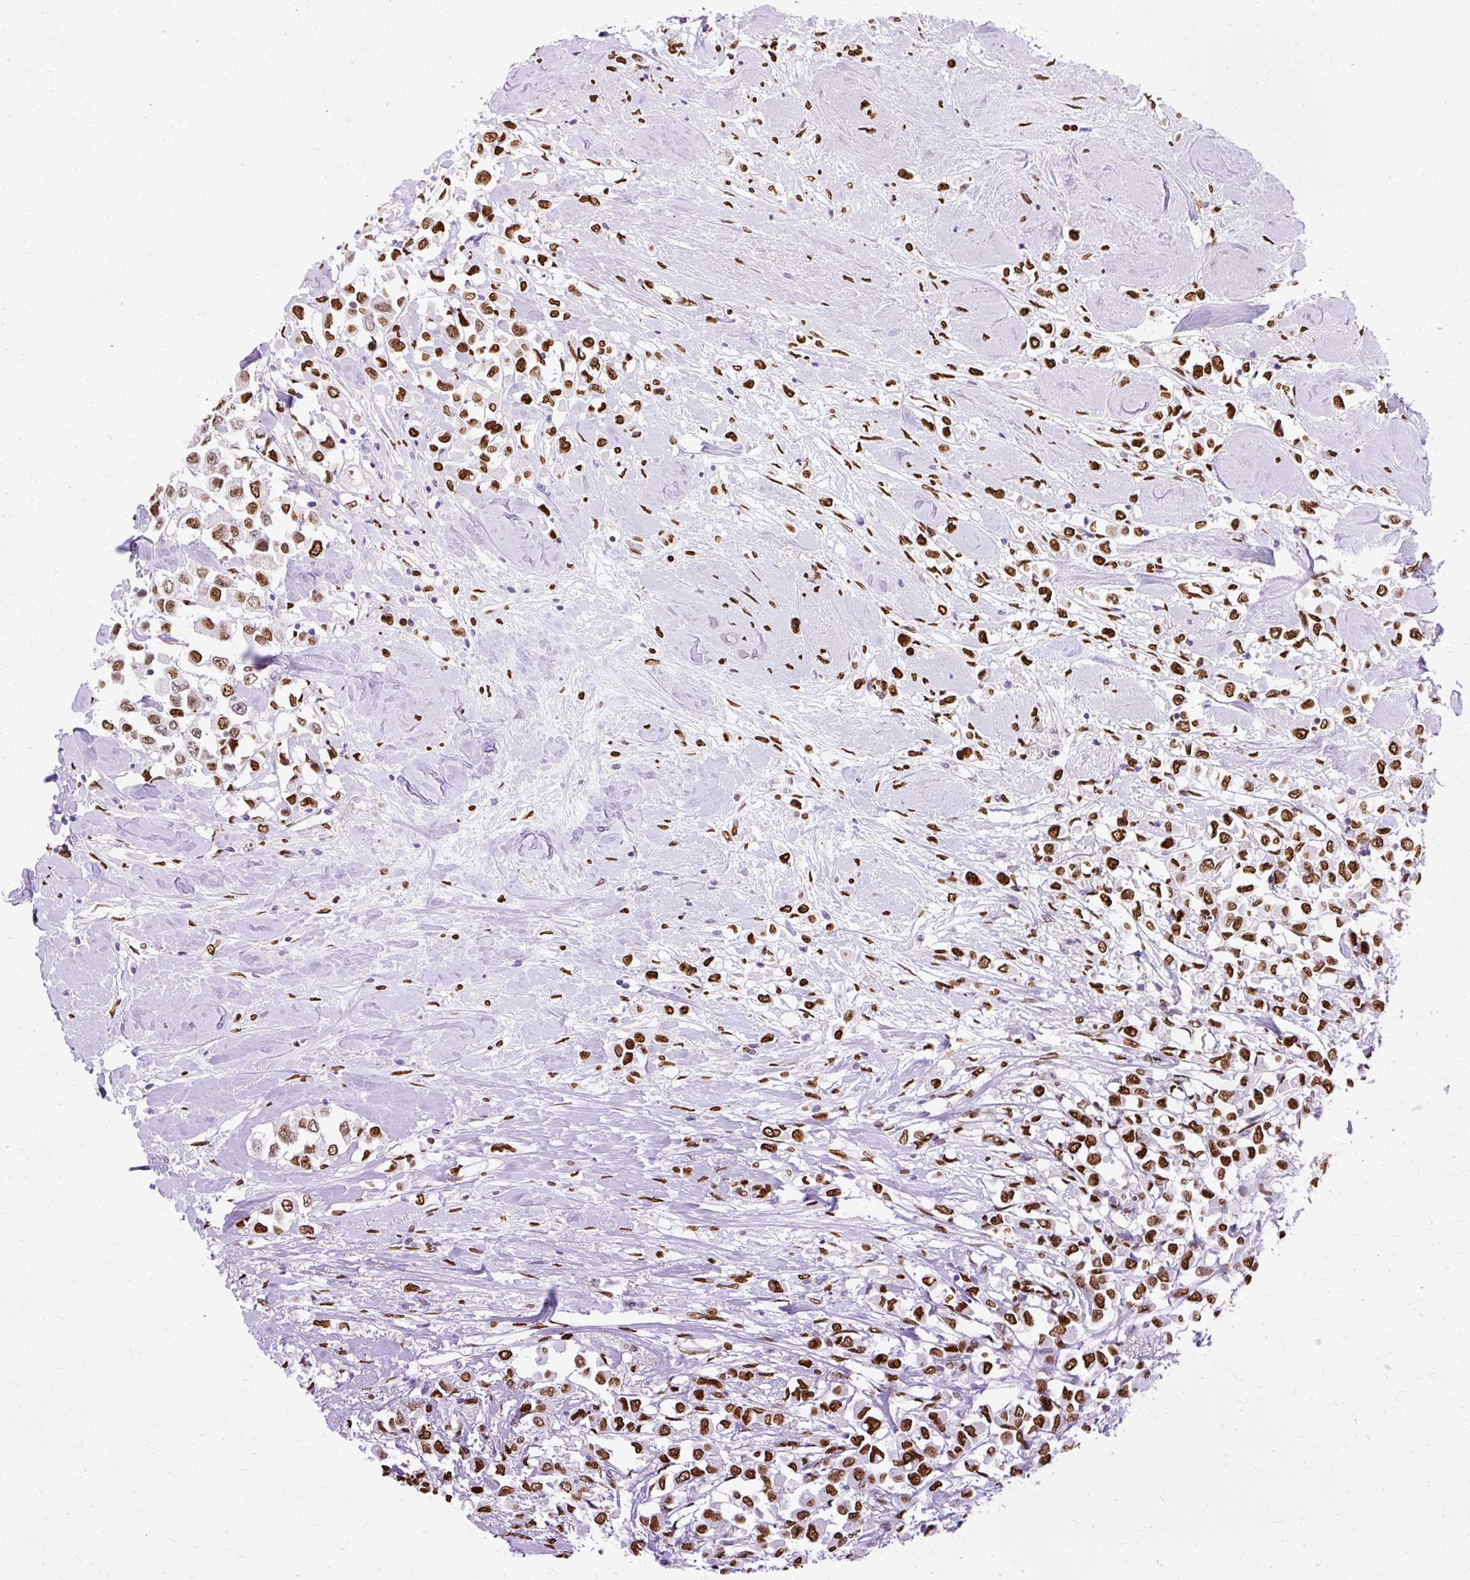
{"staining": {"intensity": "strong", "quantity": ">75%", "location": "nuclear"}, "tissue": "breast cancer", "cell_type": "Tumor cells", "image_type": "cancer", "snomed": [{"axis": "morphology", "description": "Duct carcinoma"}, {"axis": "topography", "description": "Breast"}], "caption": "Tumor cells reveal high levels of strong nuclear expression in approximately >75% of cells in human intraductal carcinoma (breast). The protein is shown in brown color, while the nuclei are stained blue.", "gene": "TMEM184C", "patient": {"sex": "female", "age": 61}}